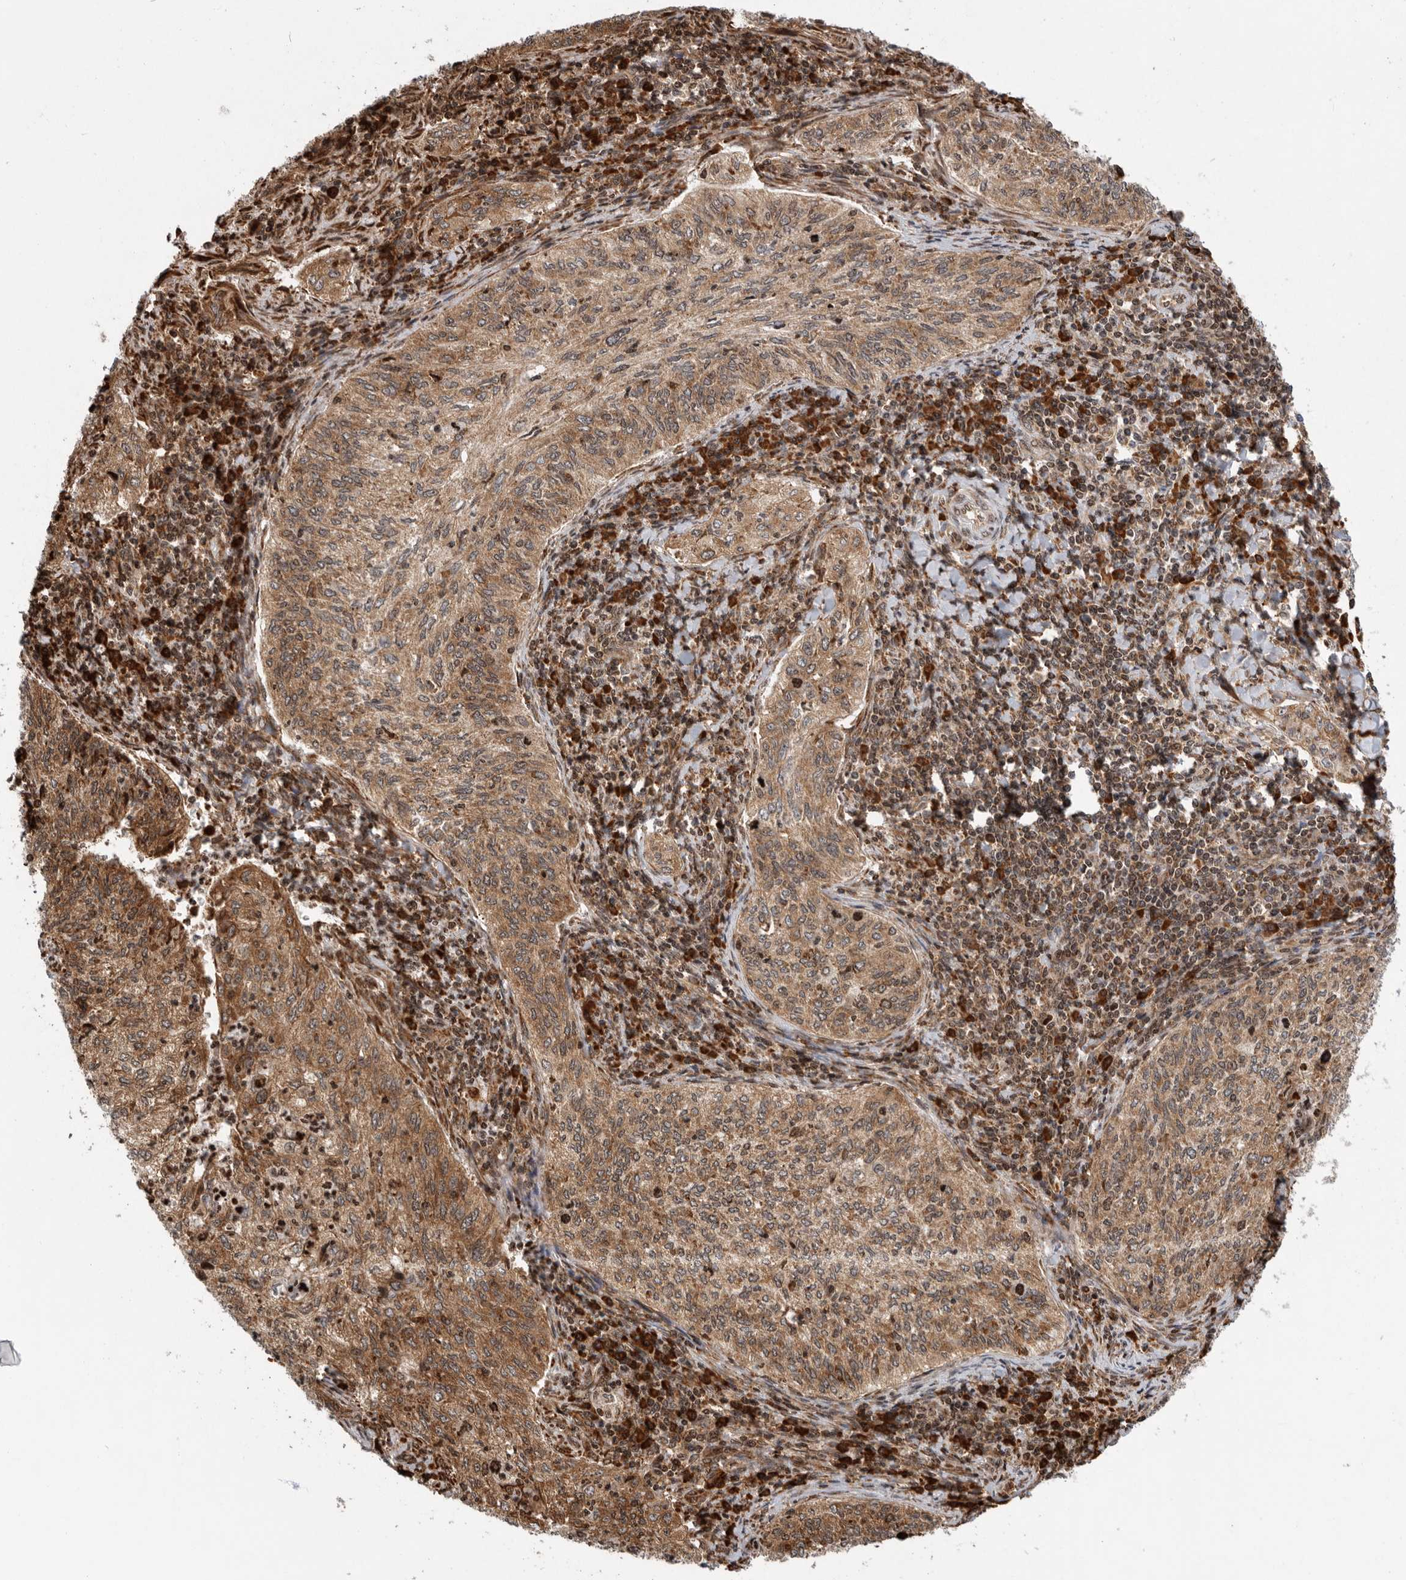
{"staining": {"intensity": "moderate", "quantity": ">75%", "location": "cytoplasmic/membranous"}, "tissue": "cervical cancer", "cell_type": "Tumor cells", "image_type": "cancer", "snomed": [{"axis": "morphology", "description": "Squamous cell carcinoma, NOS"}, {"axis": "topography", "description": "Cervix"}], "caption": "IHC micrograph of human cervical squamous cell carcinoma stained for a protein (brown), which shows medium levels of moderate cytoplasmic/membranous staining in about >75% of tumor cells.", "gene": "FZD3", "patient": {"sex": "female", "age": 30}}